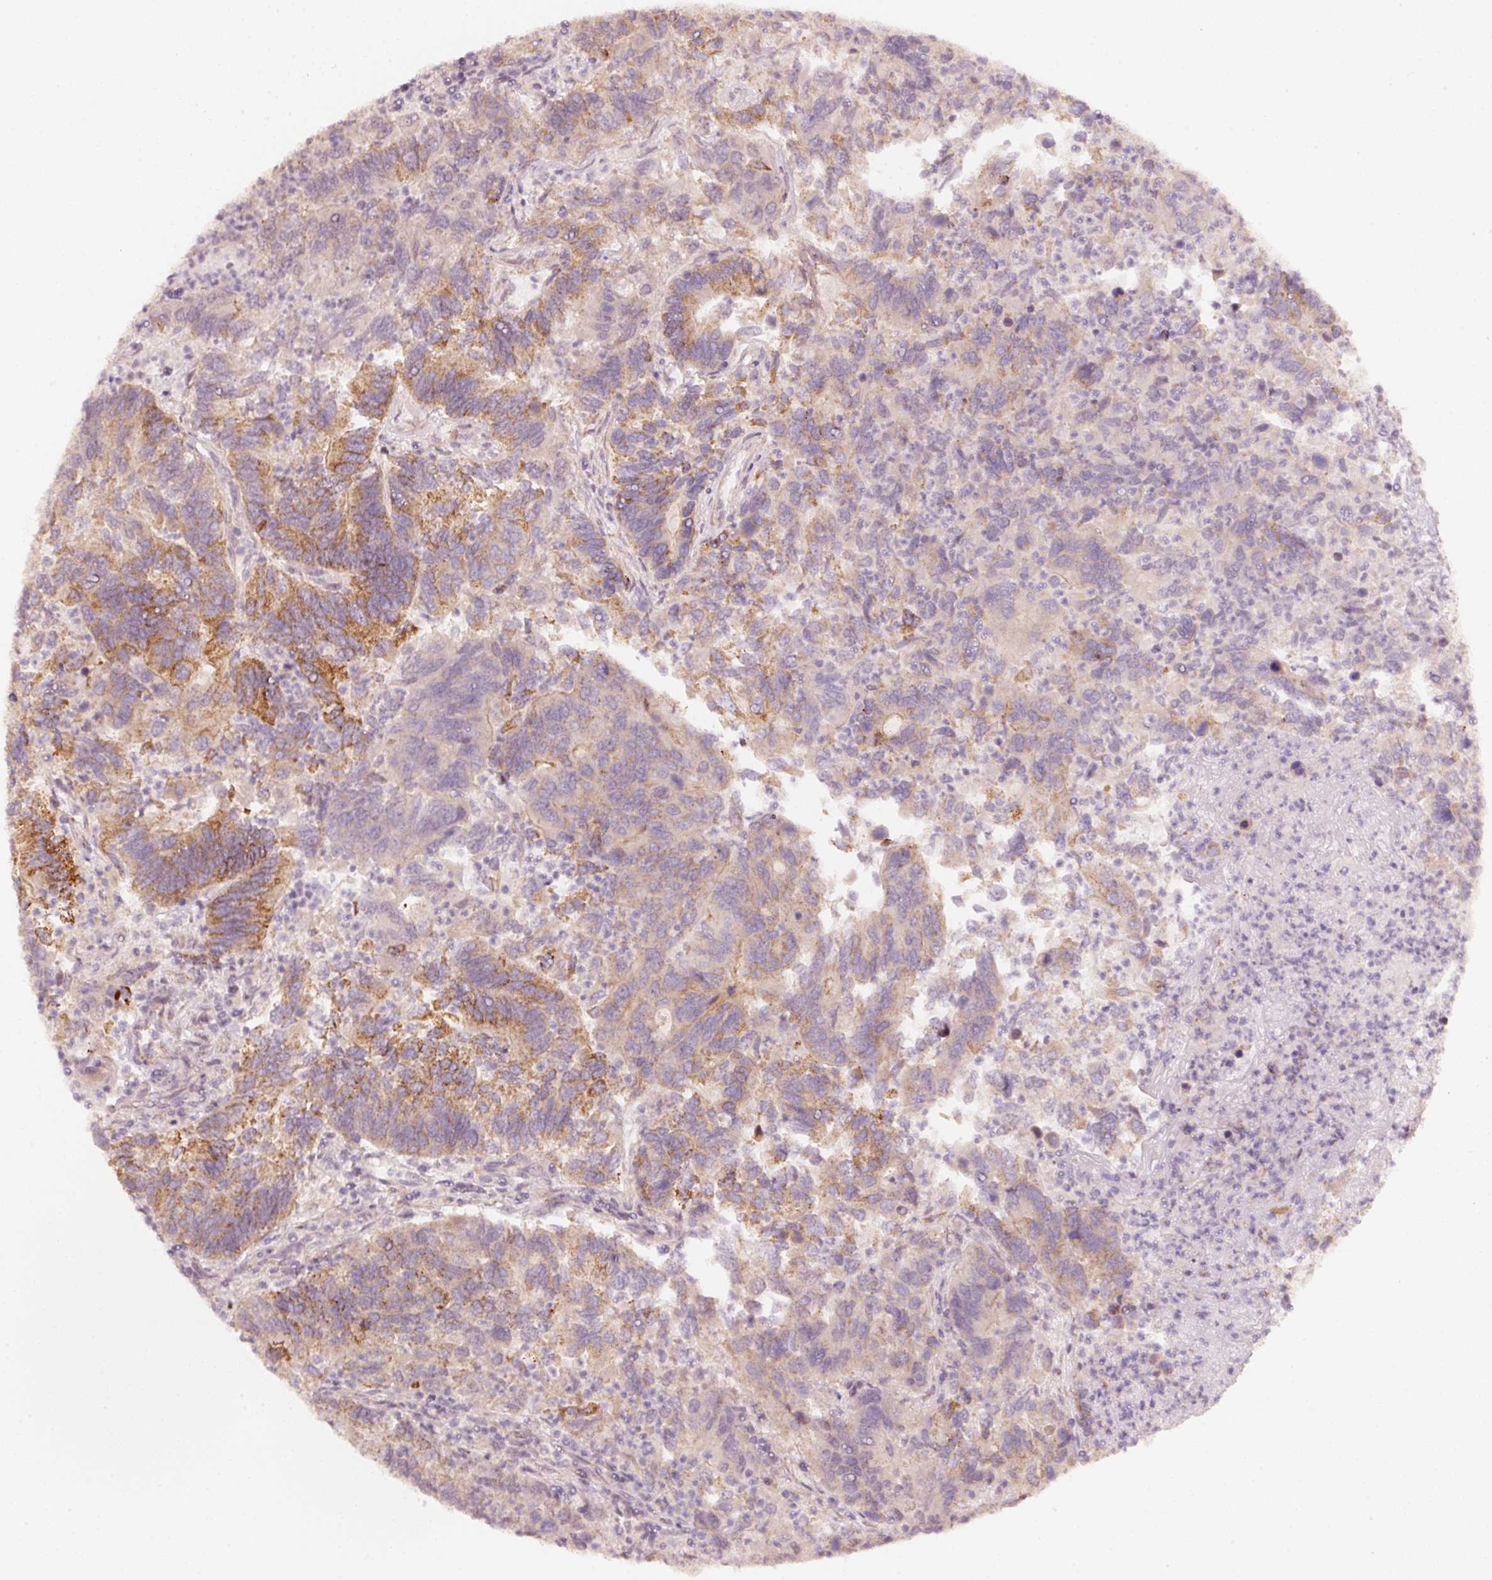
{"staining": {"intensity": "moderate", "quantity": "25%-75%", "location": "cytoplasmic/membranous"}, "tissue": "colorectal cancer", "cell_type": "Tumor cells", "image_type": "cancer", "snomed": [{"axis": "morphology", "description": "Adenocarcinoma, NOS"}, {"axis": "topography", "description": "Colon"}], "caption": "Brown immunohistochemical staining in human colorectal cancer (adenocarcinoma) demonstrates moderate cytoplasmic/membranous staining in approximately 25%-75% of tumor cells.", "gene": "ARHGAP22", "patient": {"sex": "female", "age": 67}}